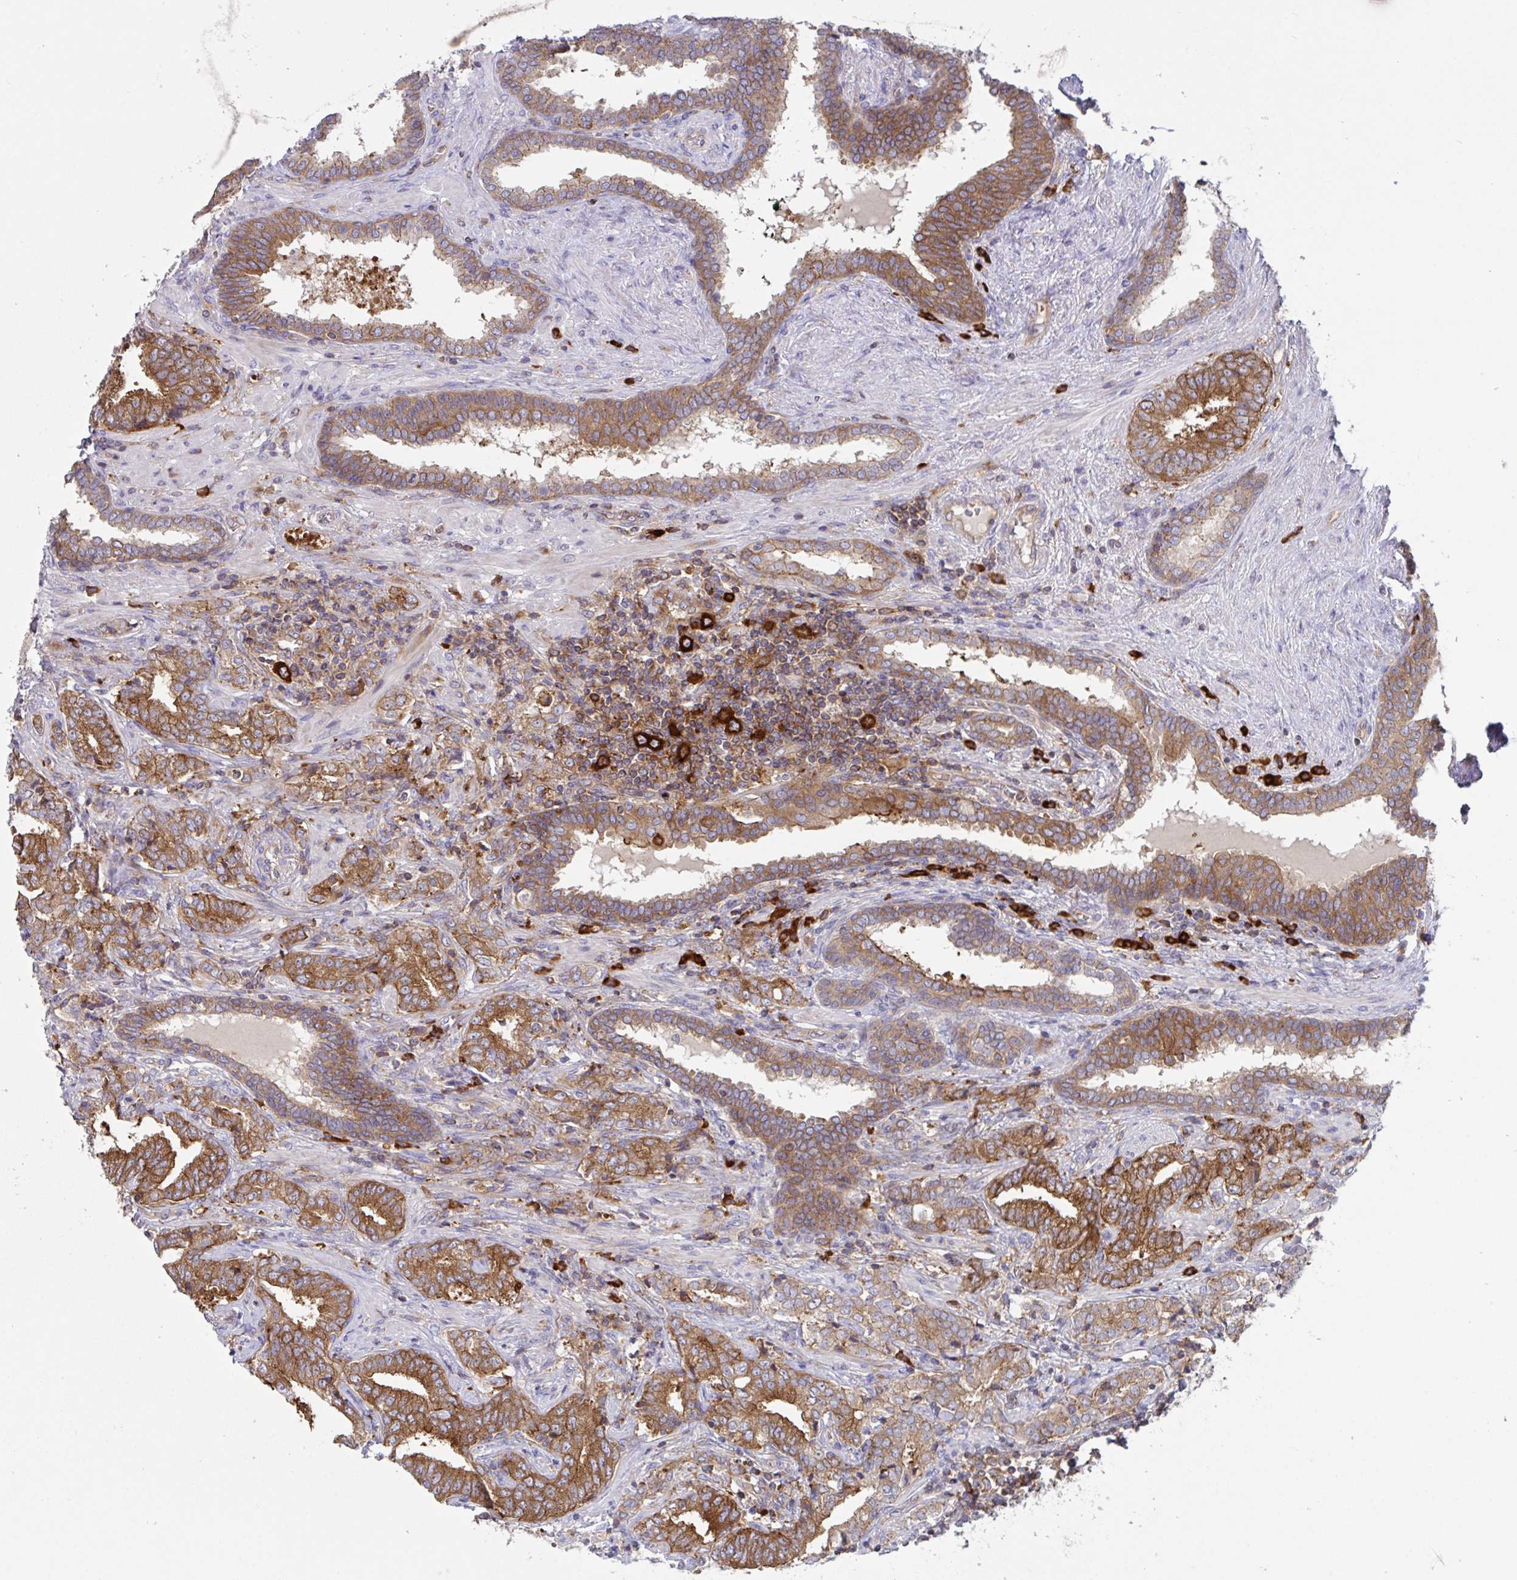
{"staining": {"intensity": "moderate", "quantity": ">75%", "location": "cytoplasmic/membranous"}, "tissue": "prostate cancer", "cell_type": "Tumor cells", "image_type": "cancer", "snomed": [{"axis": "morphology", "description": "Adenocarcinoma, High grade"}, {"axis": "topography", "description": "Prostate"}], "caption": "Tumor cells reveal medium levels of moderate cytoplasmic/membranous positivity in approximately >75% of cells in high-grade adenocarcinoma (prostate).", "gene": "YARS2", "patient": {"sex": "male", "age": 72}}